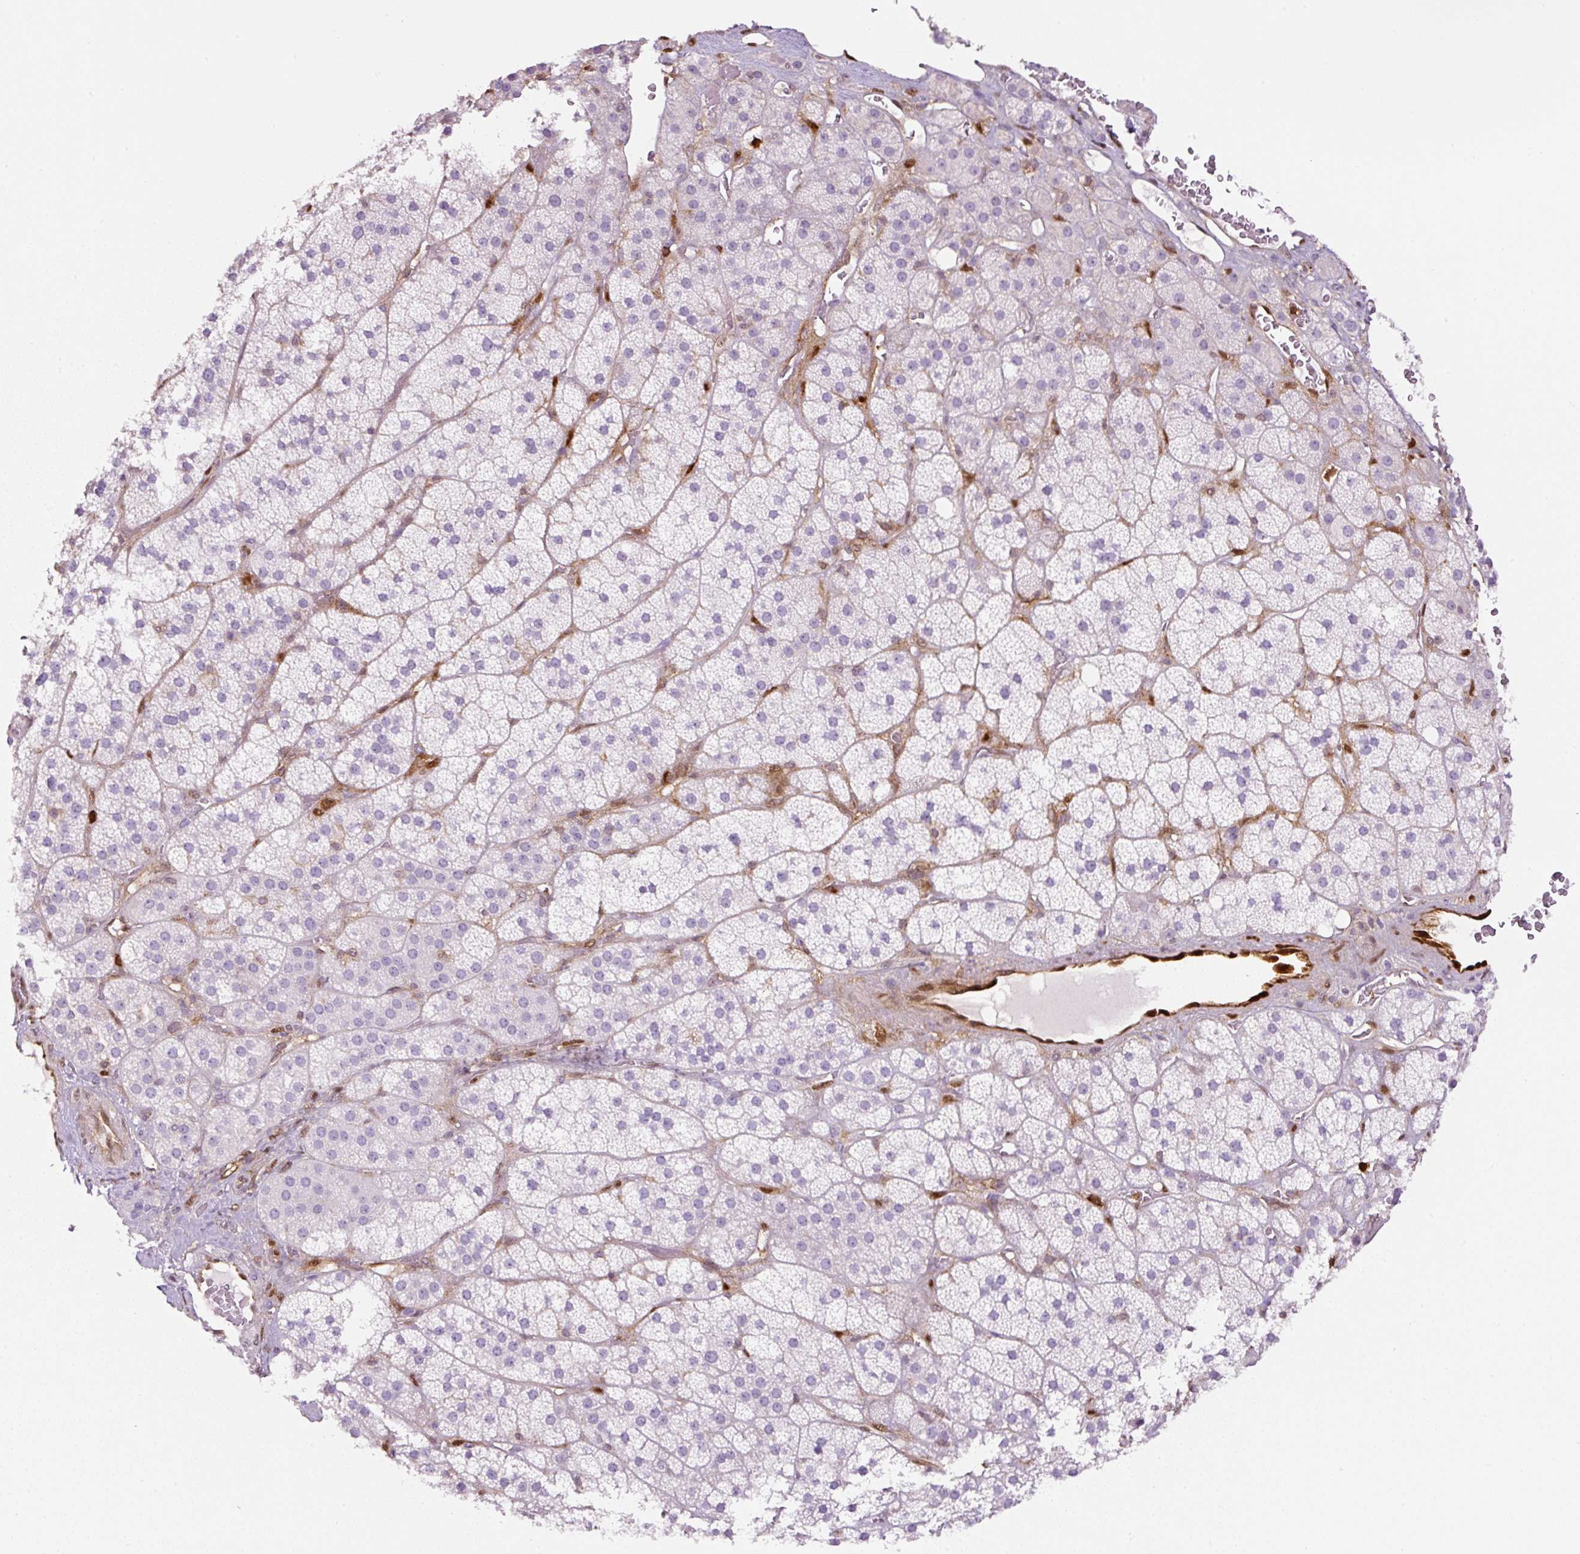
{"staining": {"intensity": "negative", "quantity": "none", "location": "none"}, "tissue": "adrenal gland", "cell_type": "Glandular cells", "image_type": "normal", "snomed": [{"axis": "morphology", "description": "Normal tissue, NOS"}, {"axis": "topography", "description": "Adrenal gland"}], "caption": "Immunohistochemical staining of benign adrenal gland reveals no significant expression in glandular cells. The staining was performed using DAB to visualize the protein expression in brown, while the nuclei were stained in blue with hematoxylin (Magnification: 20x).", "gene": "ANXA1", "patient": {"sex": "male", "age": 57}}